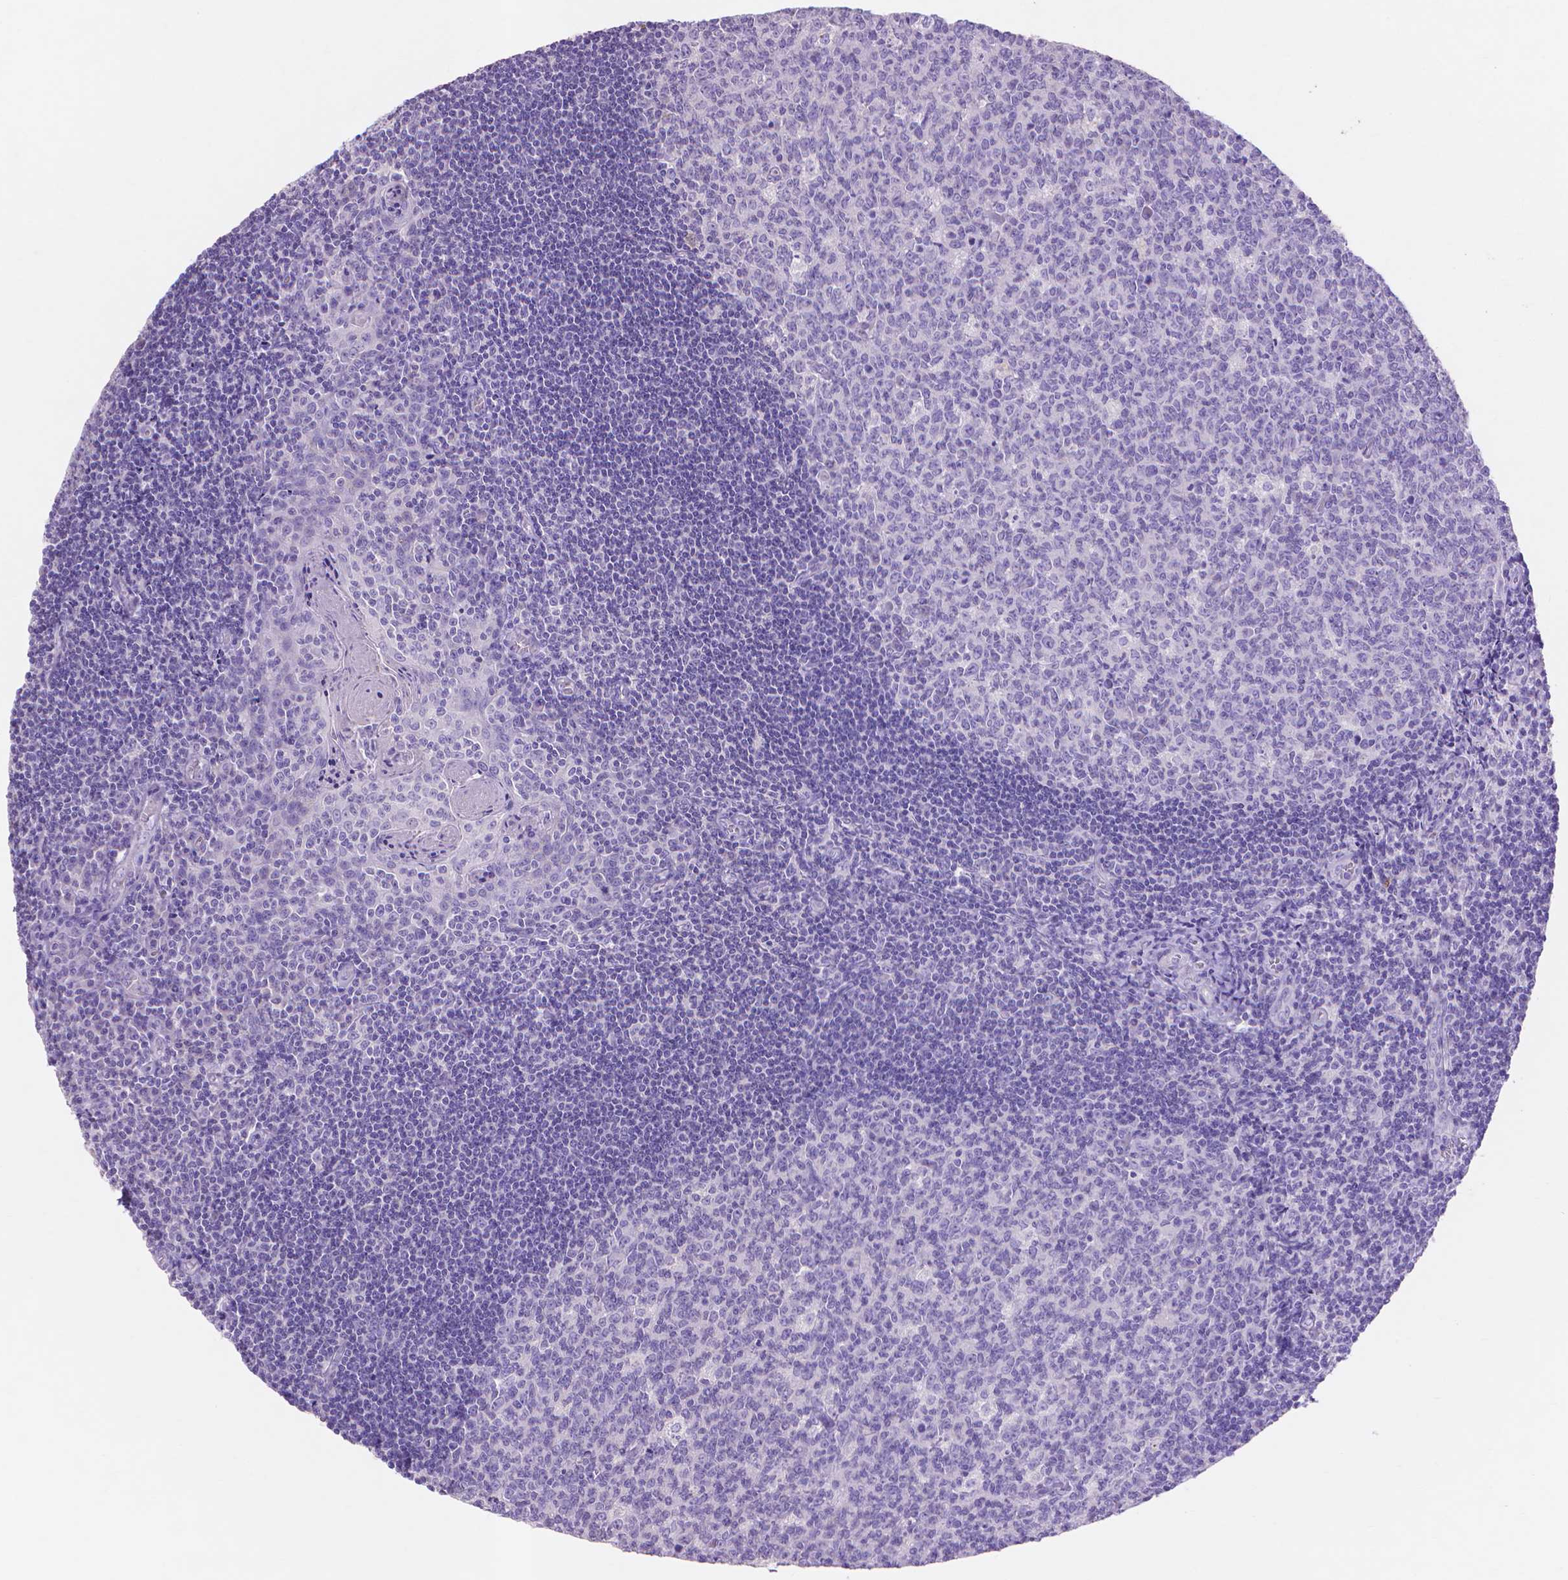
{"staining": {"intensity": "negative", "quantity": "none", "location": "none"}, "tissue": "tonsil", "cell_type": "Germinal center cells", "image_type": "normal", "snomed": [{"axis": "morphology", "description": "Normal tissue, NOS"}, {"axis": "morphology", "description": "Inflammation, NOS"}, {"axis": "topography", "description": "Tonsil"}], "caption": "This is an immunohistochemistry (IHC) micrograph of benign human tonsil. There is no staining in germinal center cells.", "gene": "MMP11", "patient": {"sex": "female", "age": 31}}